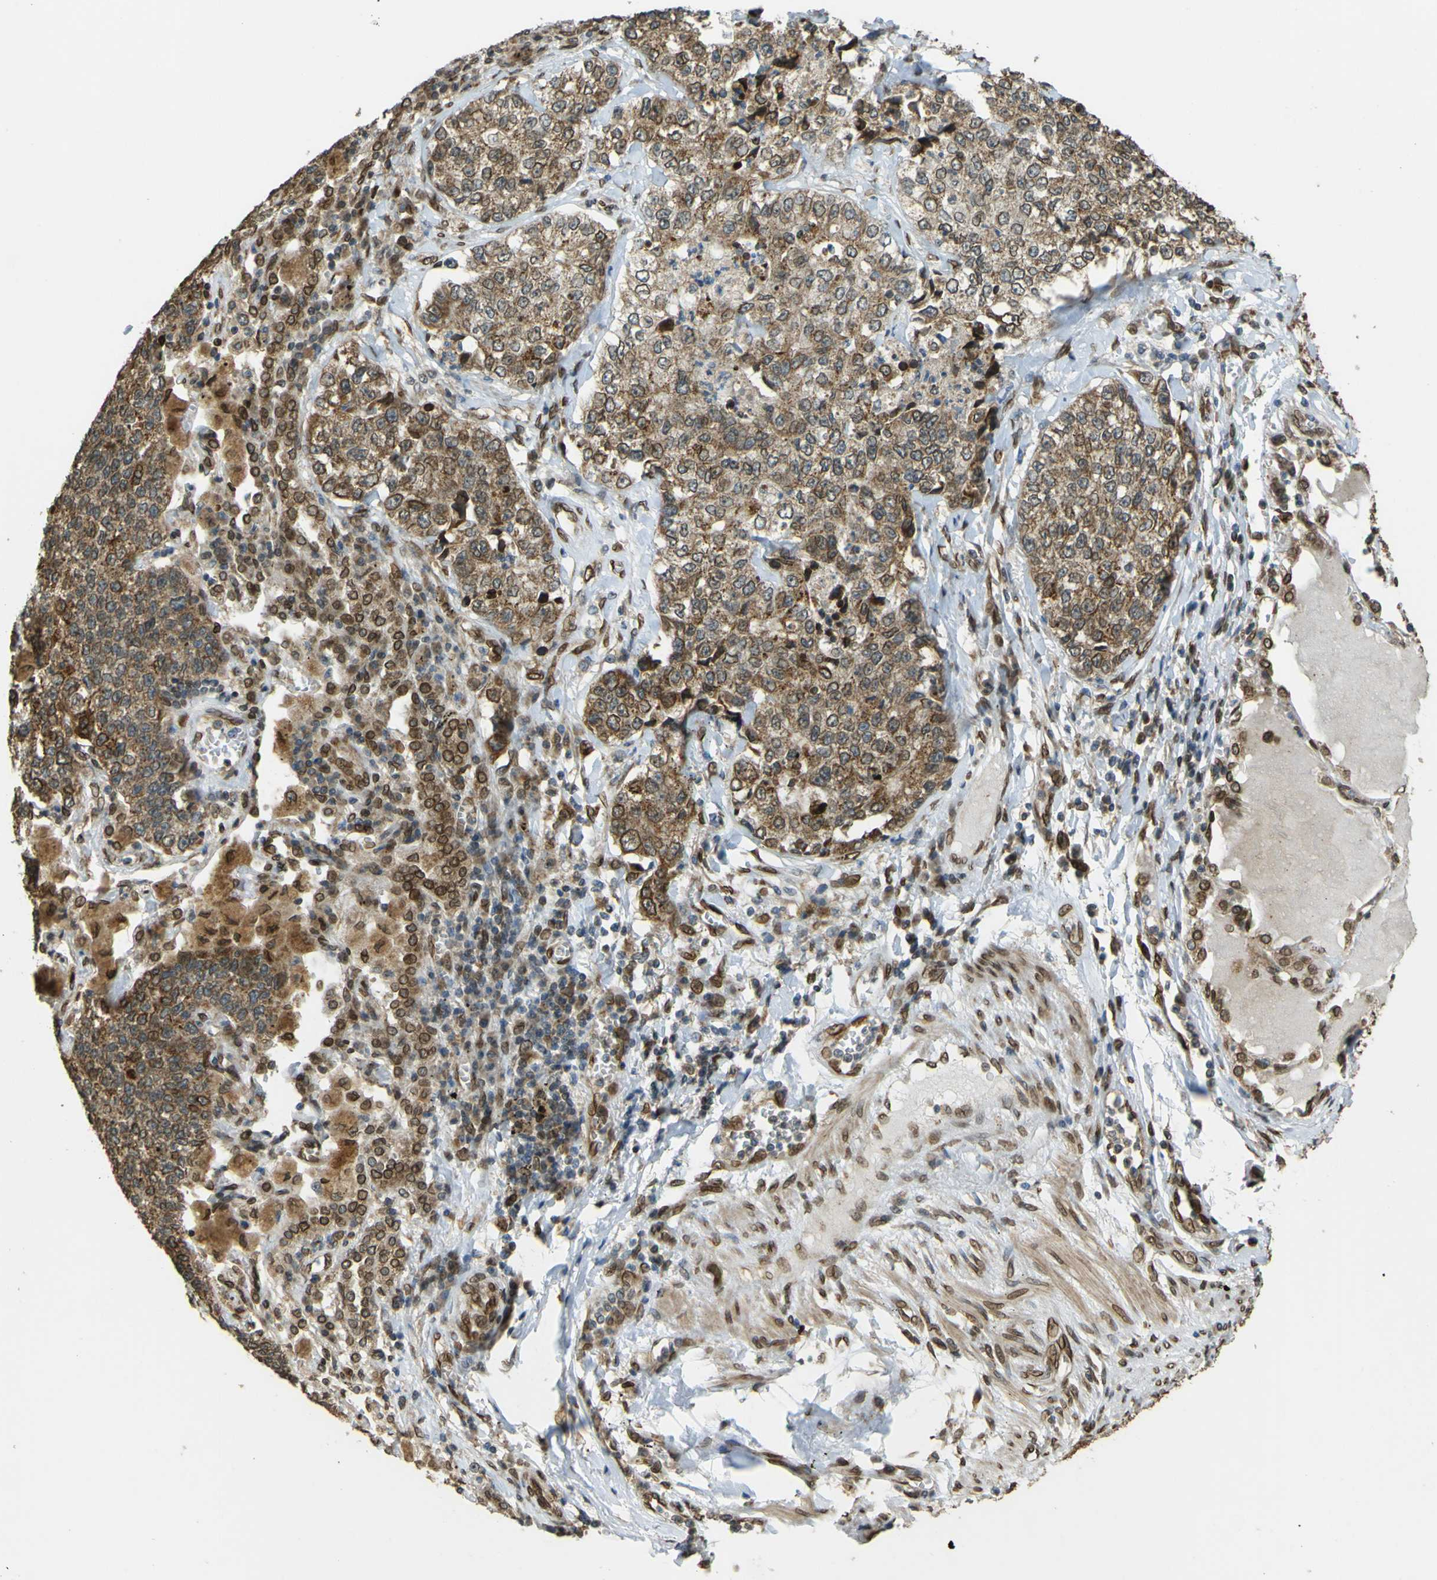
{"staining": {"intensity": "moderate", "quantity": ">75%", "location": "cytoplasmic/membranous,nuclear"}, "tissue": "lung cancer", "cell_type": "Tumor cells", "image_type": "cancer", "snomed": [{"axis": "morphology", "description": "Adenocarcinoma, NOS"}, {"axis": "topography", "description": "Lung"}], "caption": "Protein expression by IHC reveals moderate cytoplasmic/membranous and nuclear expression in about >75% of tumor cells in lung cancer.", "gene": "GALNT1", "patient": {"sex": "male", "age": 49}}